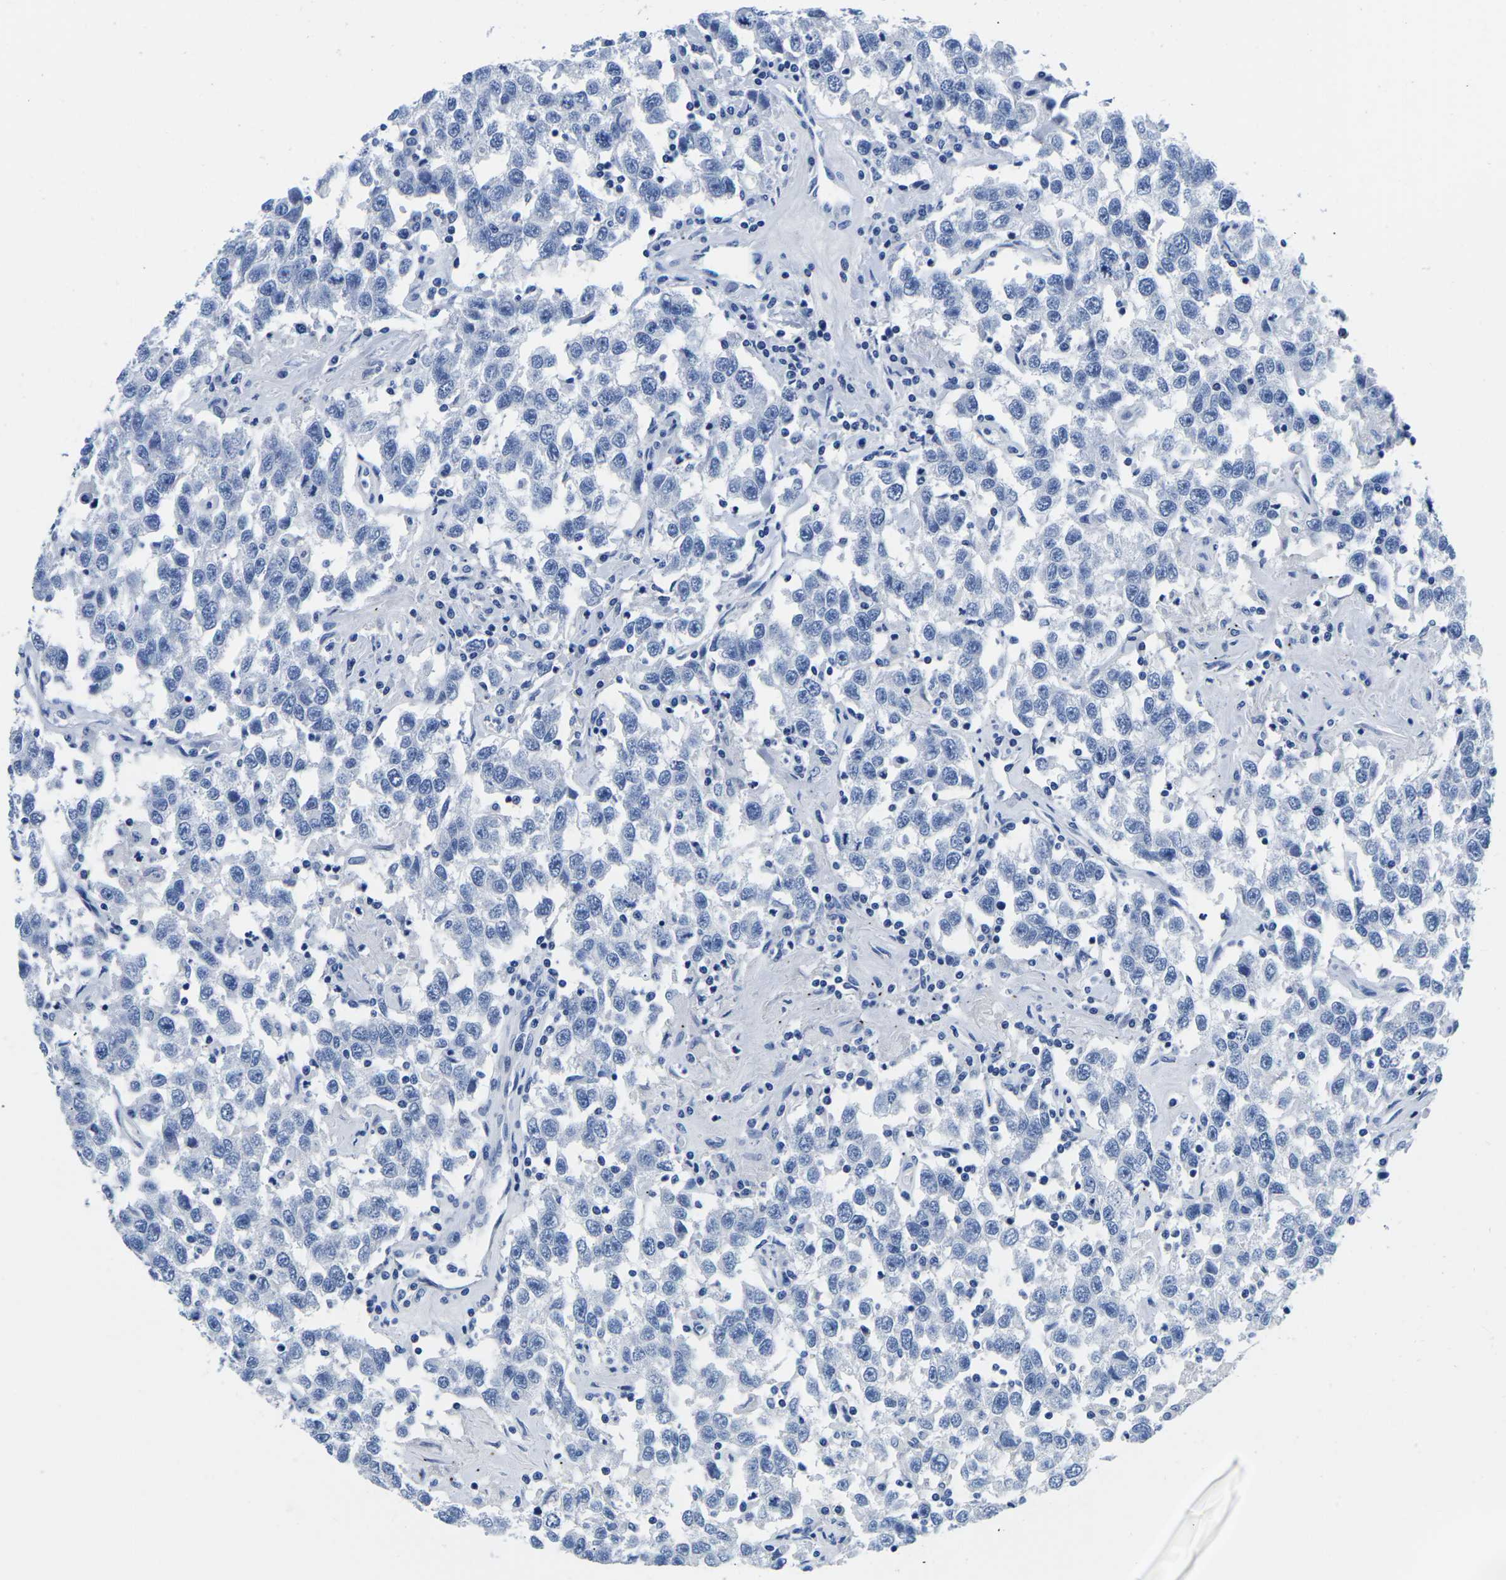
{"staining": {"intensity": "negative", "quantity": "none", "location": "none"}, "tissue": "testis cancer", "cell_type": "Tumor cells", "image_type": "cancer", "snomed": [{"axis": "morphology", "description": "Seminoma, NOS"}, {"axis": "topography", "description": "Testis"}], "caption": "Tumor cells show no significant positivity in testis seminoma. (IHC, brightfield microscopy, high magnification).", "gene": "CYP1A2", "patient": {"sex": "male", "age": 41}}